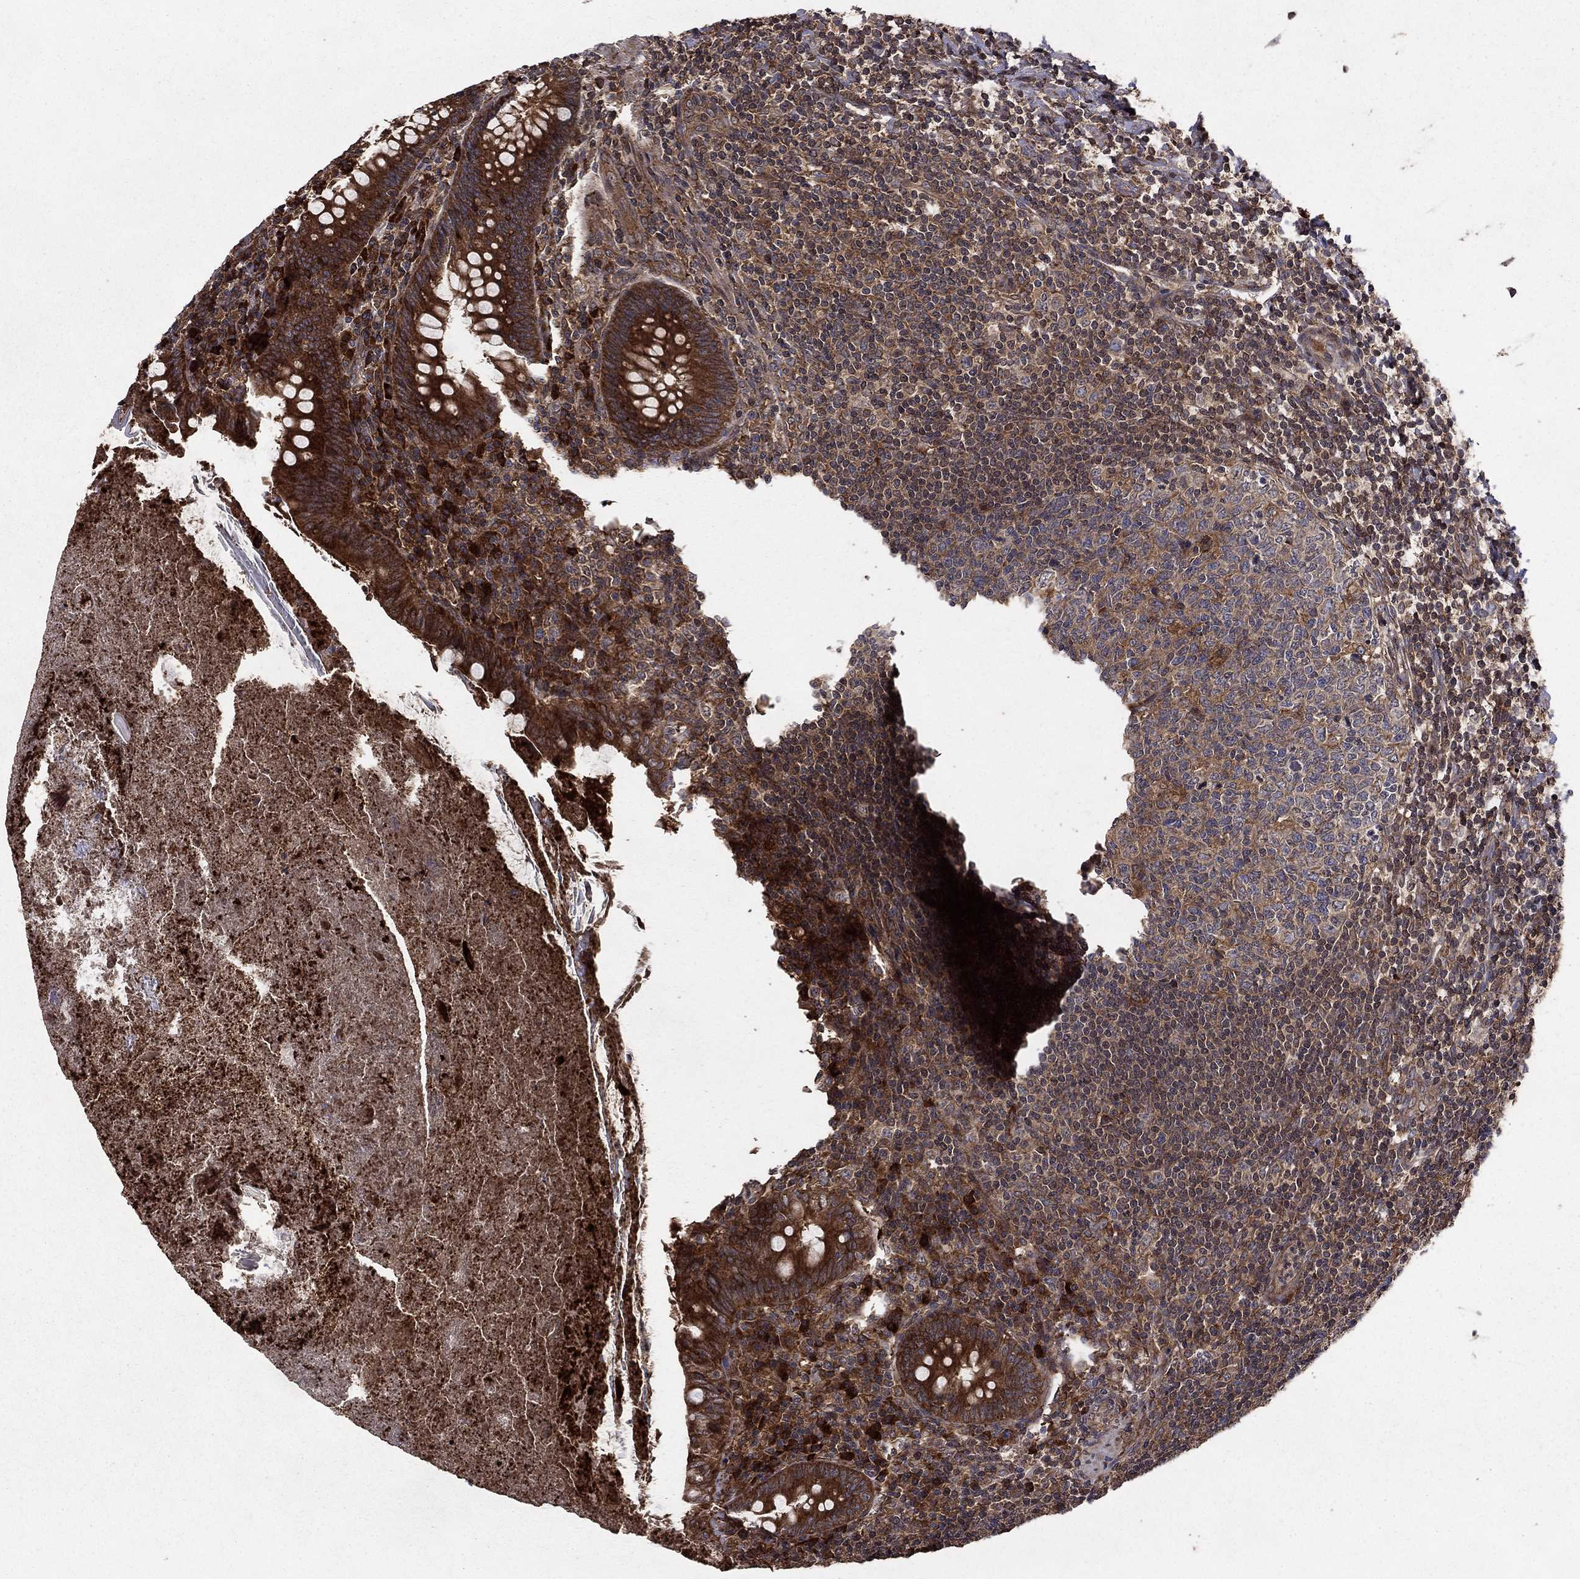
{"staining": {"intensity": "strong", "quantity": ">75%", "location": "cytoplasmic/membranous"}, "tissue": "appendix", "cell_type": "Glandular cells", "image_type": "normal", "snomed": [{"axis": "morphology", "description": "Normal tissue, NOS"}, {"axis": "topography", "description": "Appendix"}], "caption": "Immunohistochemical staining of unremarkable human appendix shows strong cytoplasmic/membranous protein positivity in approximately >75% of glandular cells. (IHC, brightfield microscopy, high magnification).", "gene": "BABAM2", "patient": {"sex": "male", "age": 47}}